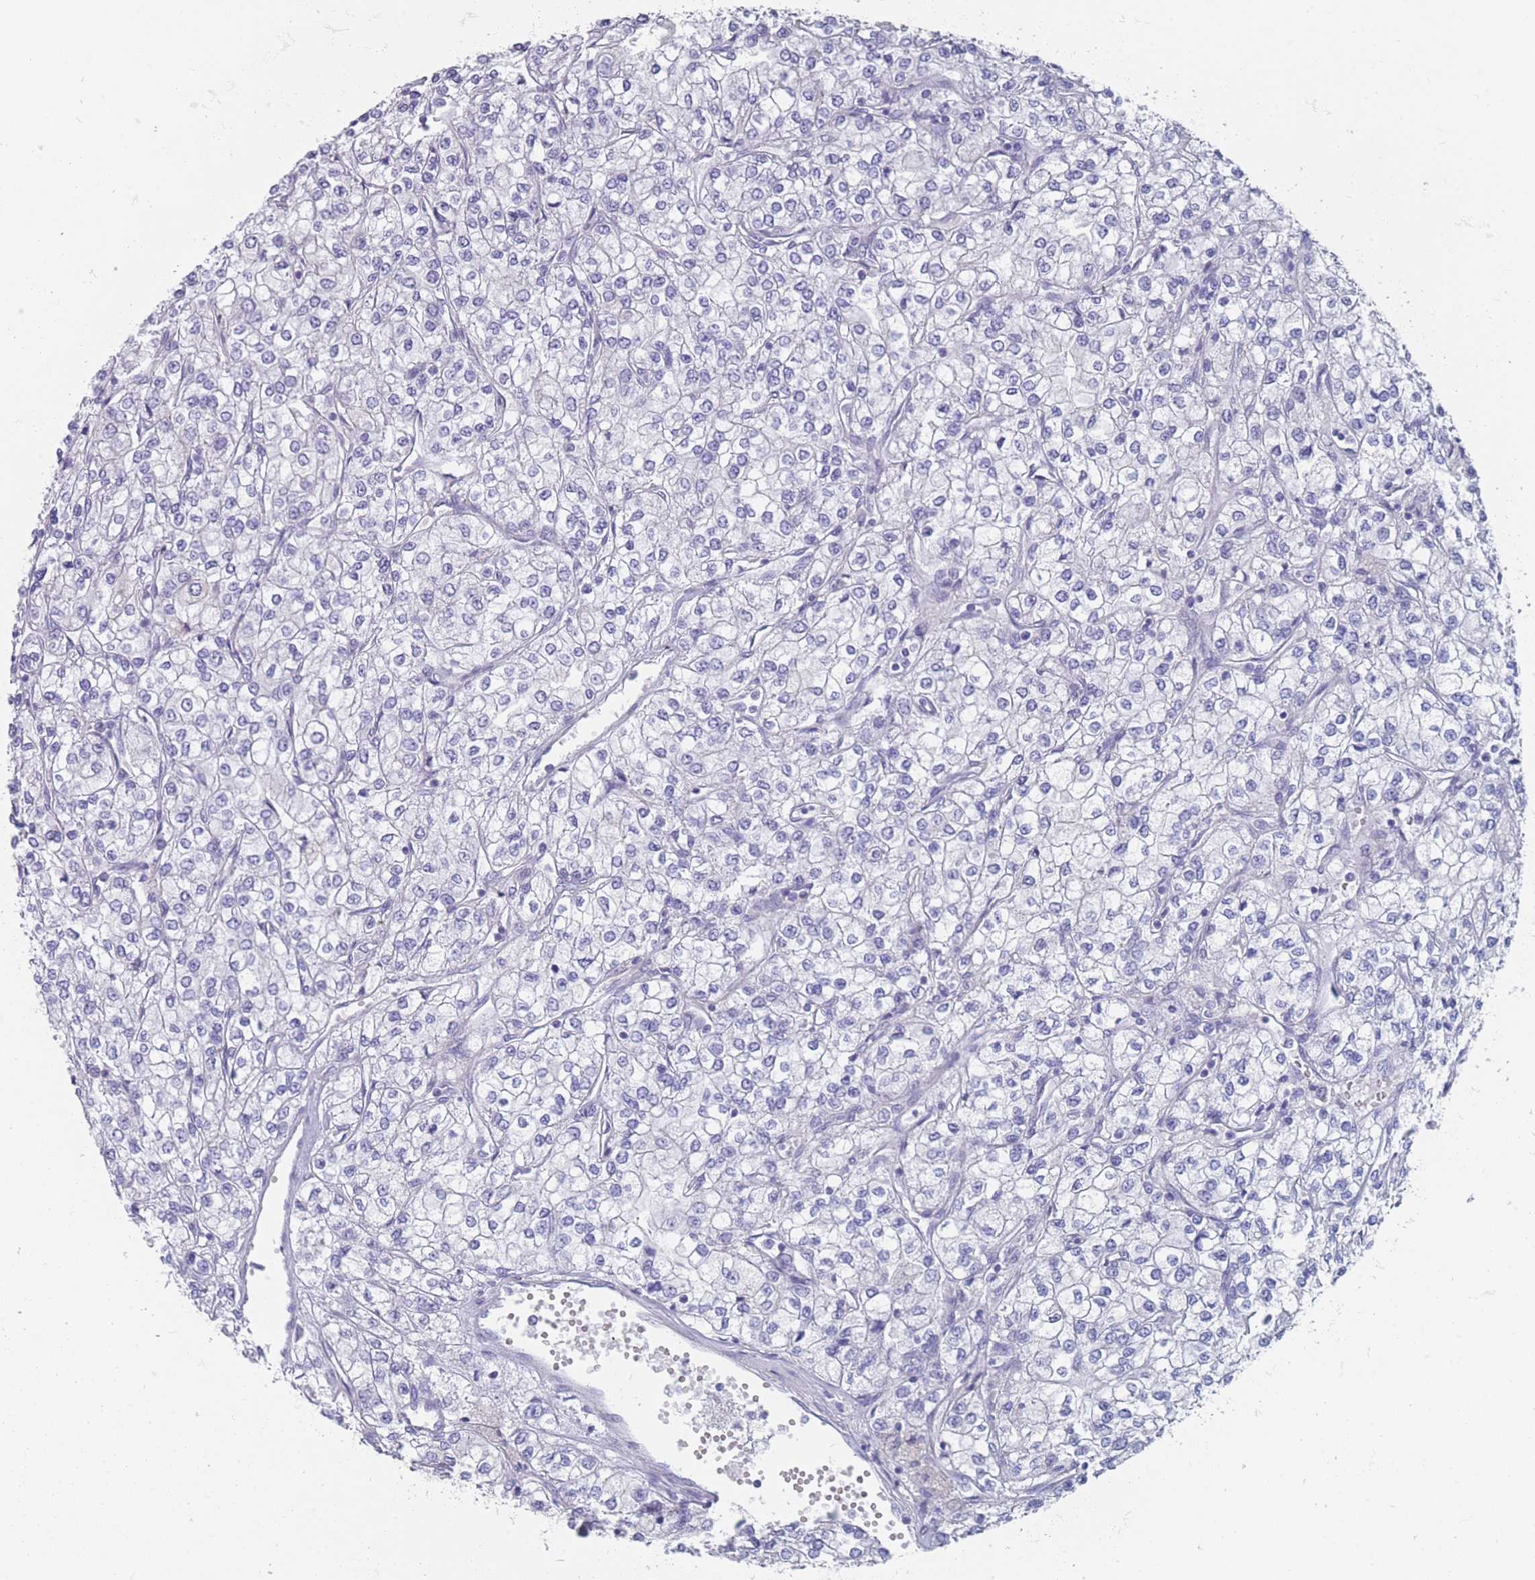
{"staining": {"intensity": "negative", "quantity": "none", "location": "none"}, "tissue": "renal cancer", "cell_type": "Tumor cells", "image_type": "cancer", "snomed": [{"axis": "morphology", "description": "Adenocarcinoma, NOS"}, {"axis": "topography", "description": "Kidney"}], "caption": "An immunohistochemistry (IHC) micrograph of renal cancer (adenocarcinoma) is shown. There is no staining in tumor cells of renal cancer (adenocarcinoma). The staining was performed using DAB to visualize the protein expression in brown, while the nuclei were stained in blue with hematoxylin (Magnification: 20x).", "gene": "PIGU", "patient": {"sex": "male", "age": 80}}